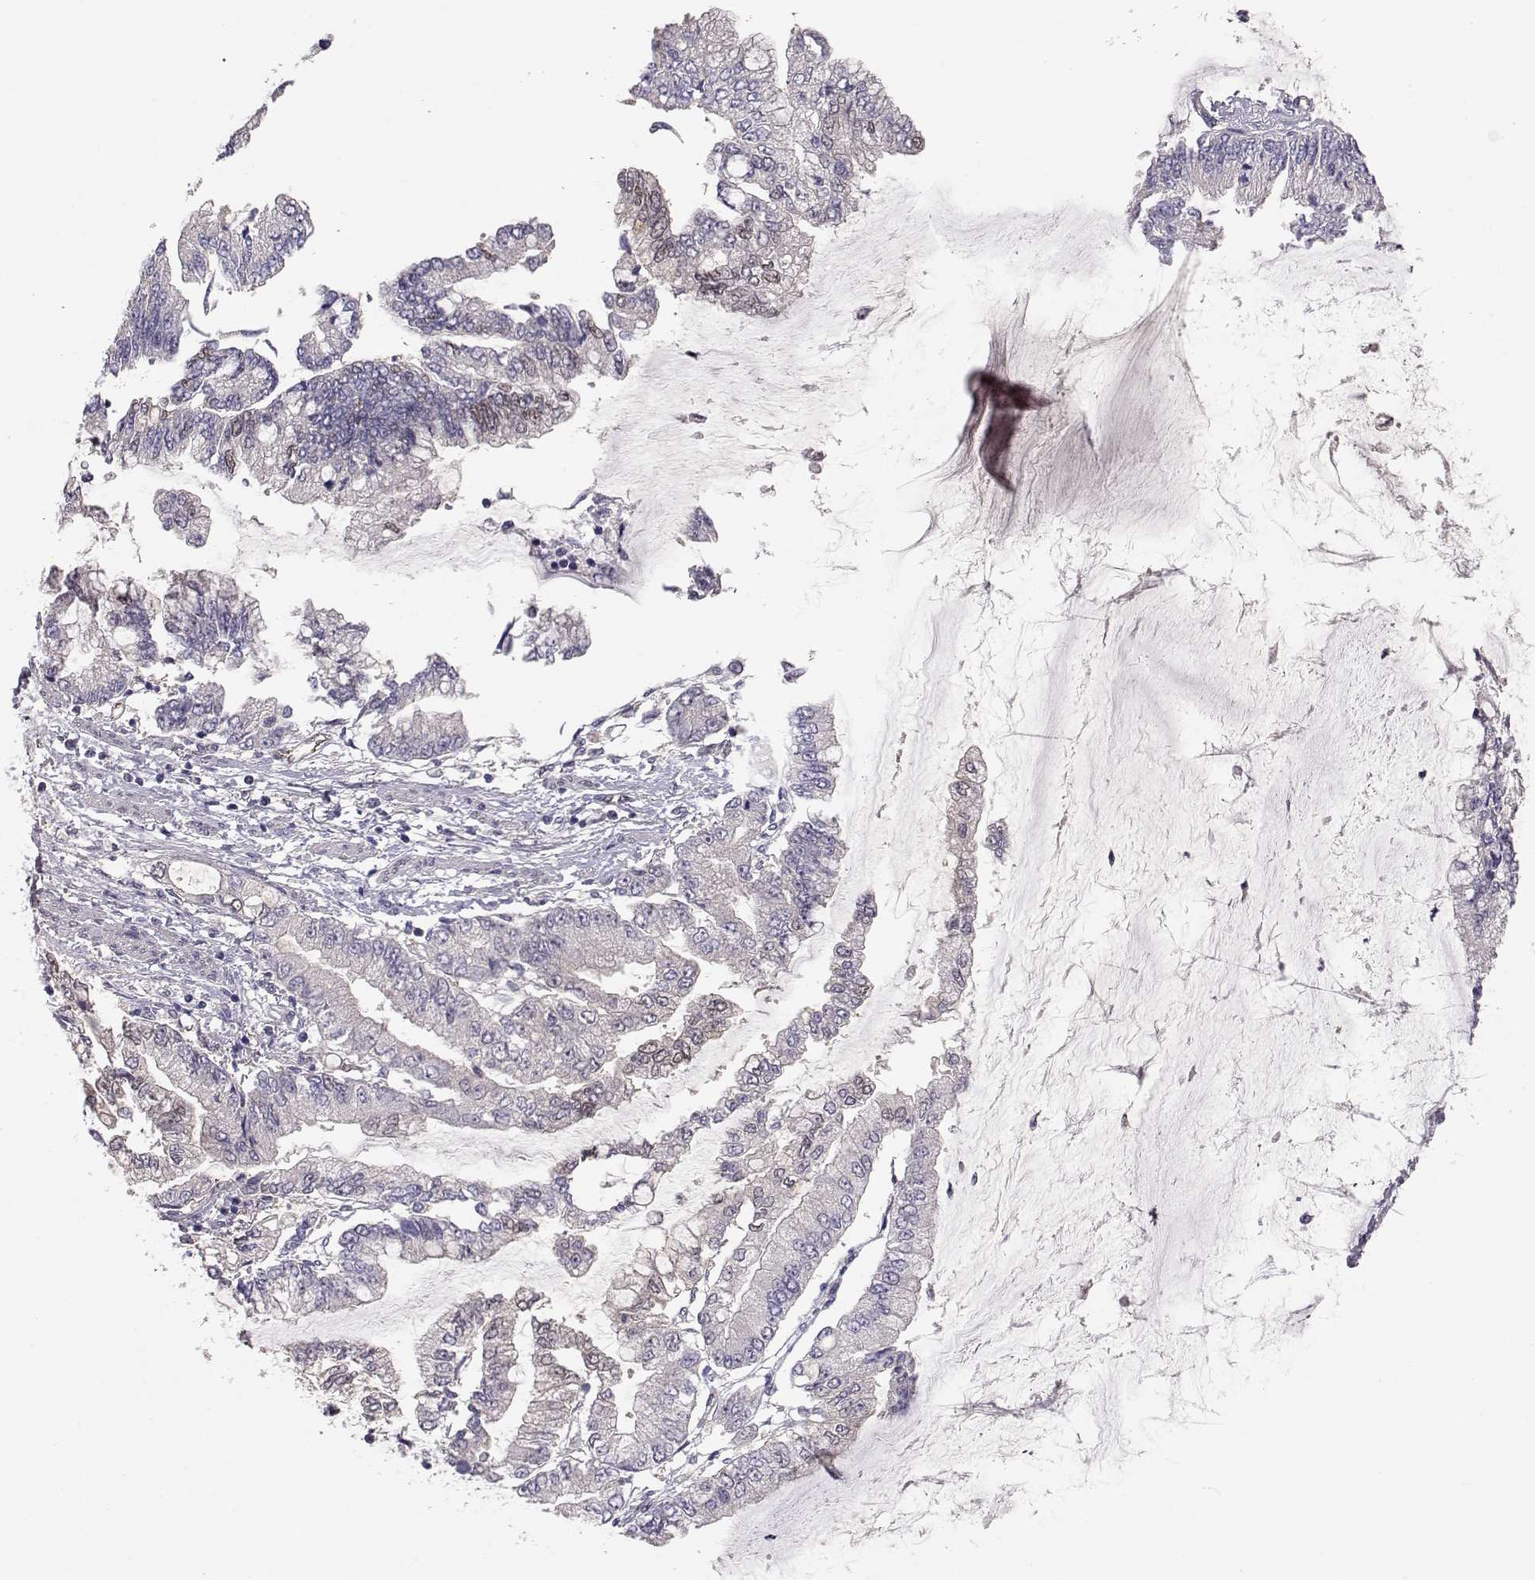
{"staining": {"intensity": "negative", "quantity": "none", "location": "none"}, "tissue": "stomach cancer", "cell_type": "Tumor cells", "image_type": "cancer", "snomed": [{"axis": "morphology", "description": "Adenocarcinoma, NOS"}, {"axis": "topography", "description": "Stomach, upper"}], "caption": "Tumor cells show no significant protein positivity in stomach cancer (adenocarcinoma). Nuclei are stained in blue.", "gene": "NCAM2", "patient": {"sex": "female", "age": 74}}